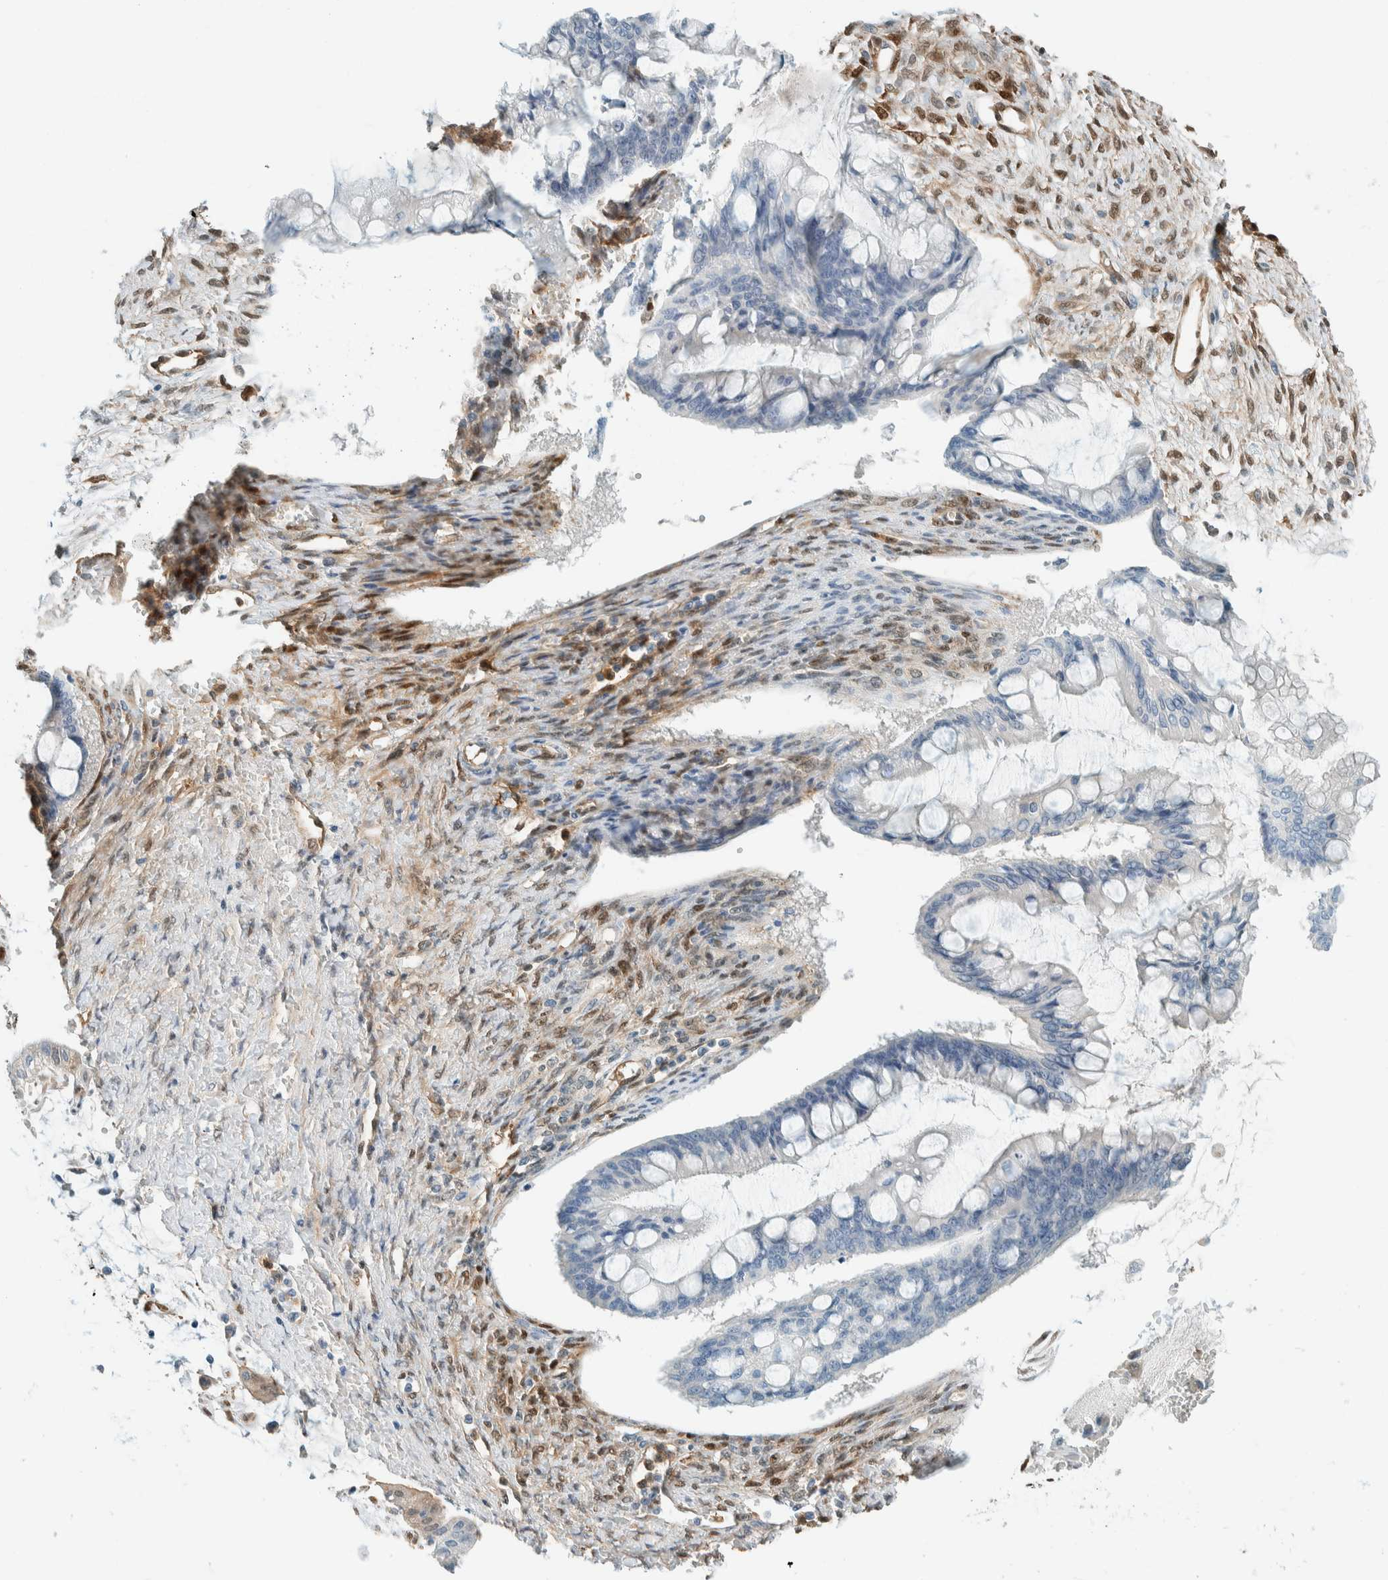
{"staining": {"intensity": "negative", "quantity": "none", "location": "none"}, "tissue": "ovarian cancer", "cell_type": "Tumor cells", "image_type": "cancer", "snomed": [{"axis": "morphology", "description": "Cystadenocarcinoma, mucinous, NOS"}, {"axis": "topography", "description": "Ovary"}], "caption": "Immunohistochemical staining of human mucinous cystadenocarcinoma (ovarian) reveals no significant positivity in tumor cells.", "gene": "NXN", "patient": {"sex": "female", "age": 73}}